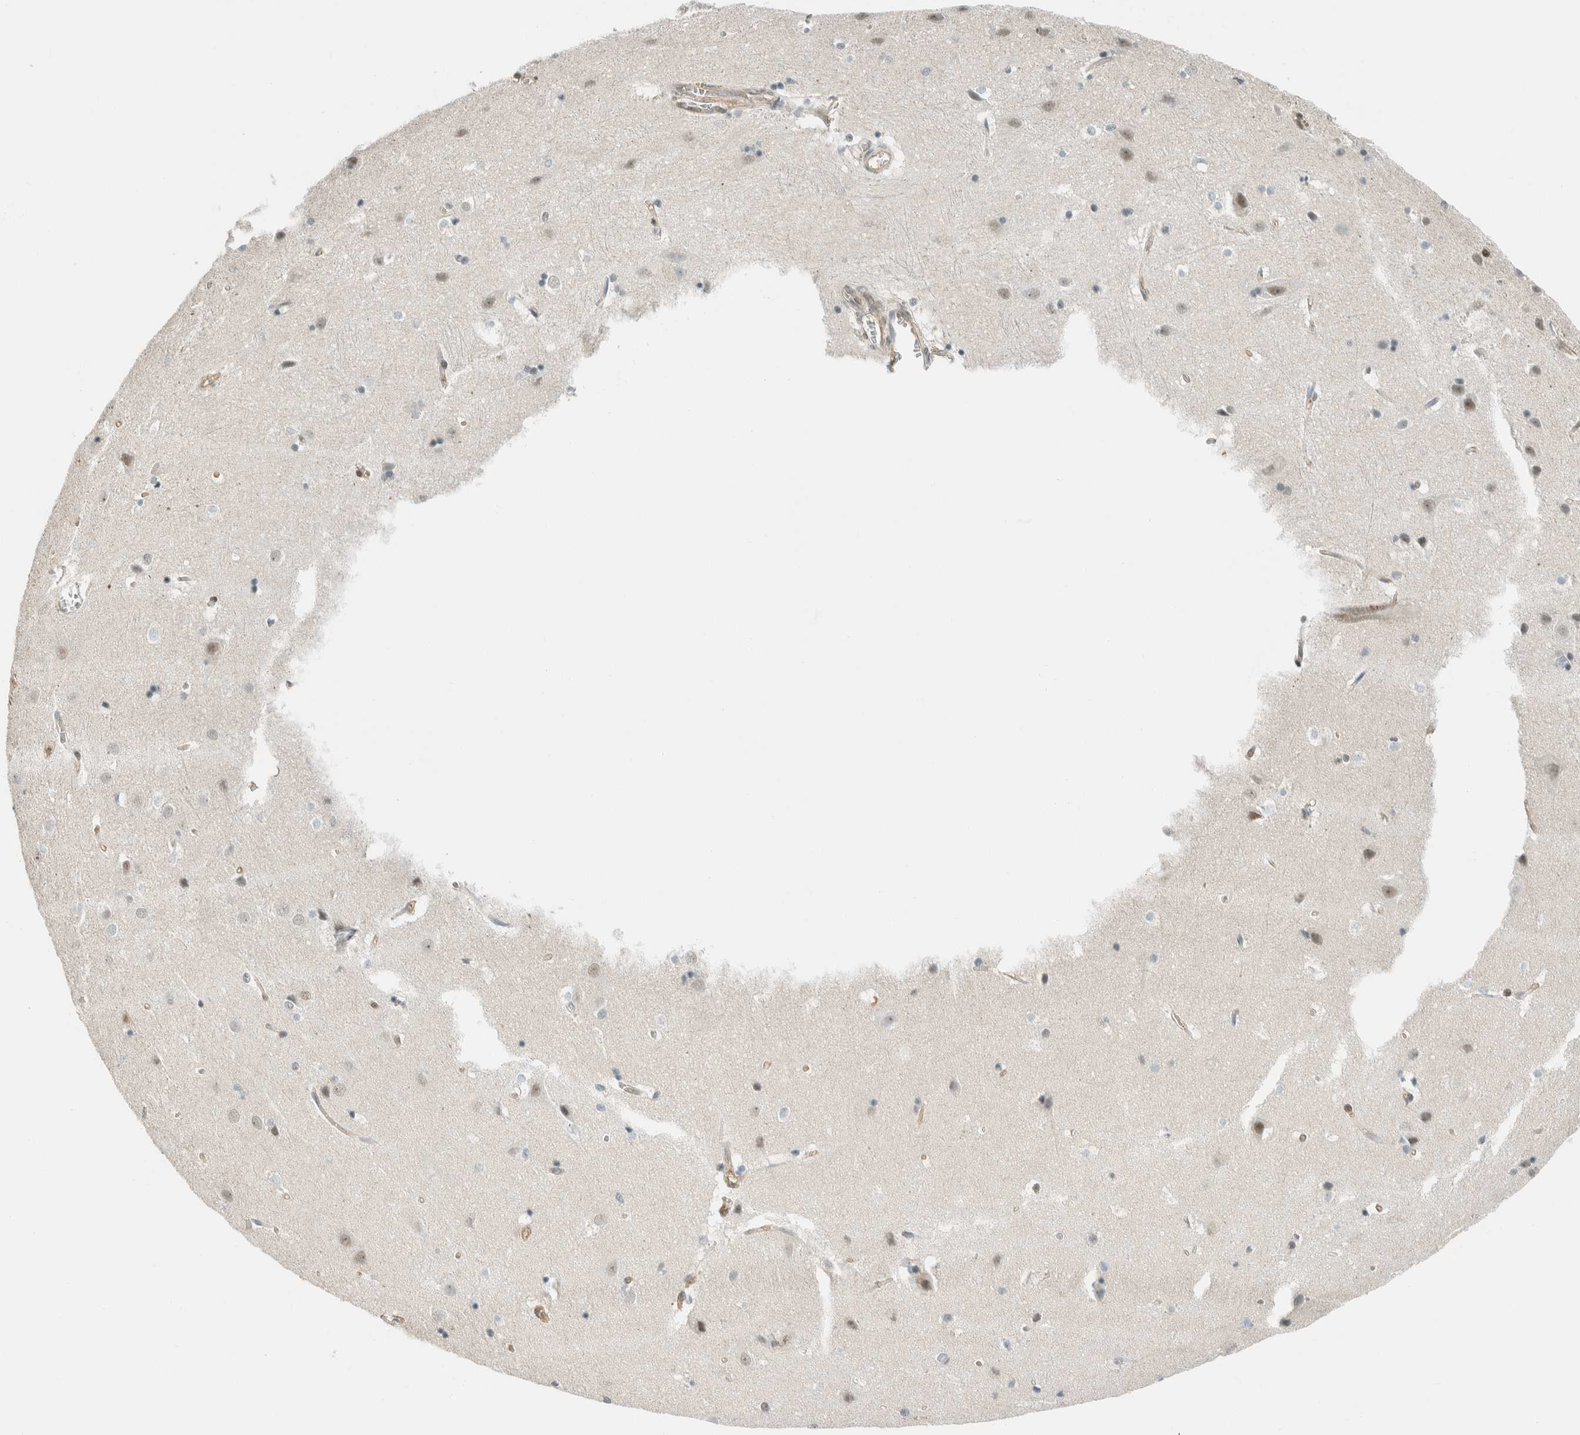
{"staining": {"intensity": "weak", "quantity": "25%-75%", "location": "cytoplasmic/membranous"}, "tissue": "cerebral cortex", "cell_type": "Endothelial cells", "image_type": "normal", "snomed": [{"axis": "morphology", "description": "Normal tissue, NOS"}, {"axis": "topography", "description": "Cerebral cortex"}], "caption": "Immunohistochemistry (IHC) staining of benign cerebral cortex, which displays low levels of weak cytoplasmic/membranous positivity in approximately 25%-75% of endothelial cells indicating weak cytoplasmic/membranous protein expression. The staining was performed using DAB (3,3'-diaminobenzidine) (brown) for protein detection and nuclei were counterstained in hematoxylin (blue).", "gene": "NIBAN2", "patient": {"sex": "male", "age": 54}}